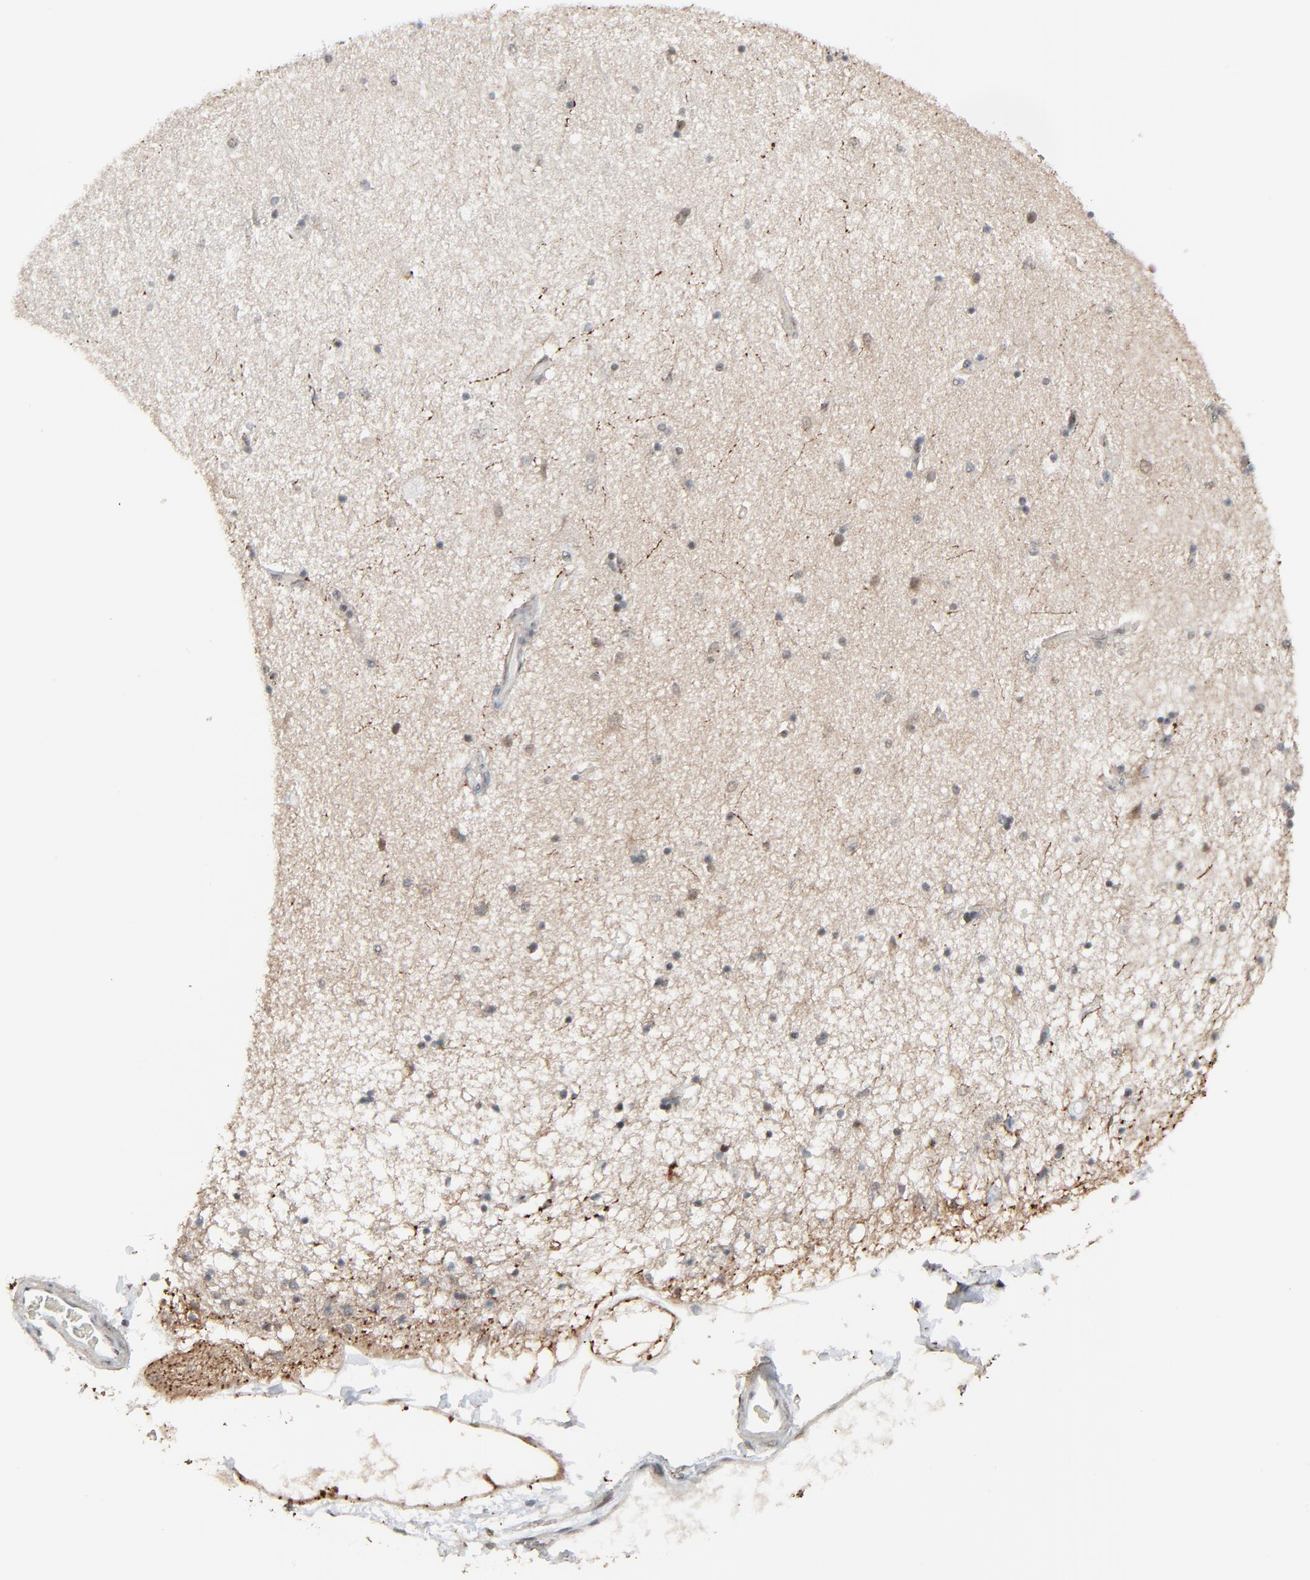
{"staining": {"intensity": "moderate", "quantity": "25%-75%", "location": "nuclear"}, "tissue": "hippocampus", "cell_type": "Glial cells", "image_type": "normal", "snomed": [{"axis": "morphology", "description": "Normal tissue, NOS"}, {"axis": "topography", "description": "Hippocampus"}], "caption": "Unremarkable hippocampus was stained to show a protein in brown. There is medium levels of moderate nuclear staining in about 25%-75% of glial cells. (Stains: DAB in brown, nuclei in blue, Microscopy: brightfield microscopy at high magnification).", "gene": "FBXO28", "patient": {"sex": "female", "age": 54}}